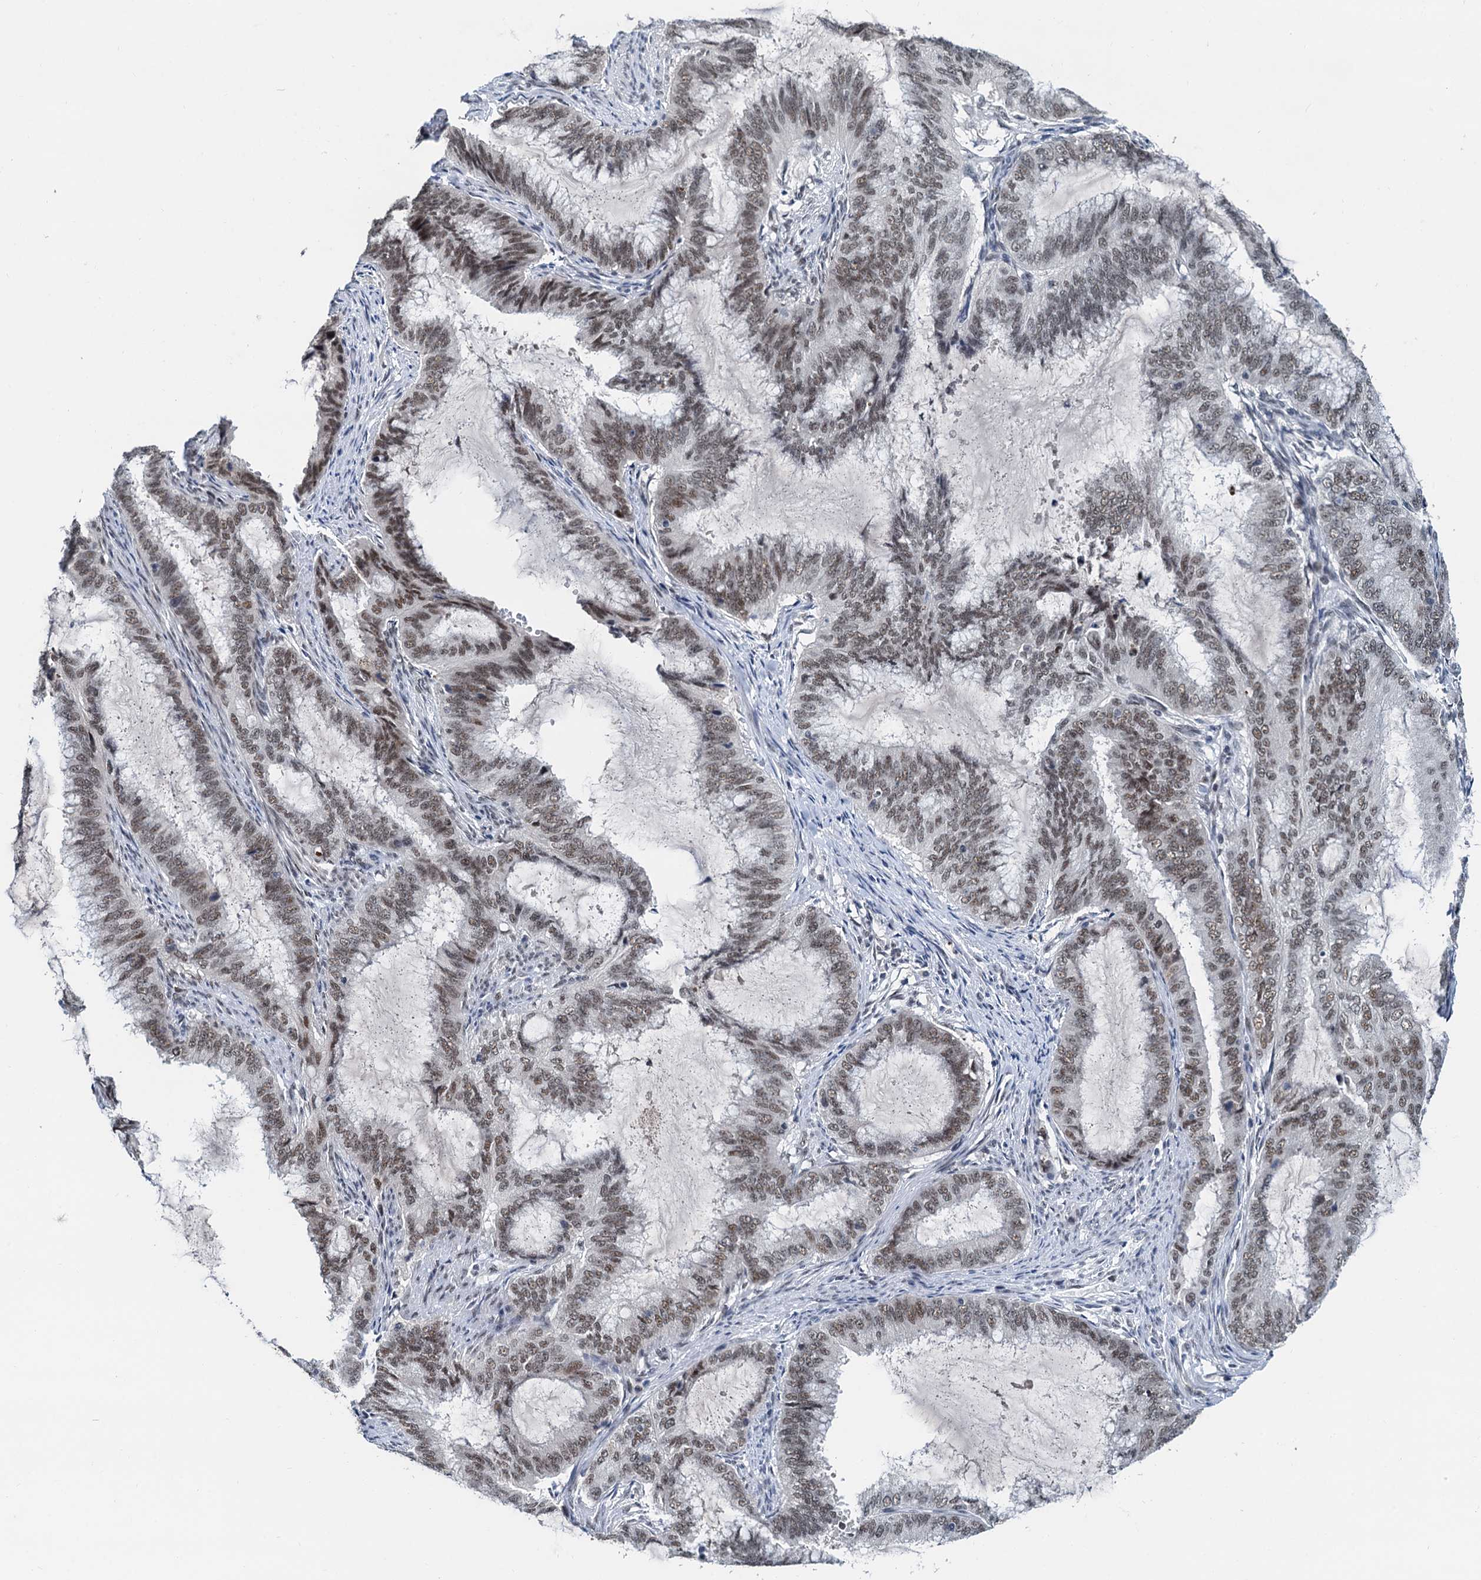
{"staining": {"intensity": "moderate", "quantity": ">75%", "location": "nuclear"}, "tissue": "endometrial cancer", "cell_type": "Tumor cells", "image_type": "cancer", "snomed": [{"axis": "morphology", "description": "Adenocarcinoma, NOS"}, {"axis": "topography", "description": "Endometrium"}], "caption": "Immunohistochemistry (IHC) of human endometrial adenocarcinoma demonstrates medium levels of moderate nuclear expression in approximately >75% of tumor cells.", "gene": "SNRPD1", "patient": {"sex": "female", "age": 51}}